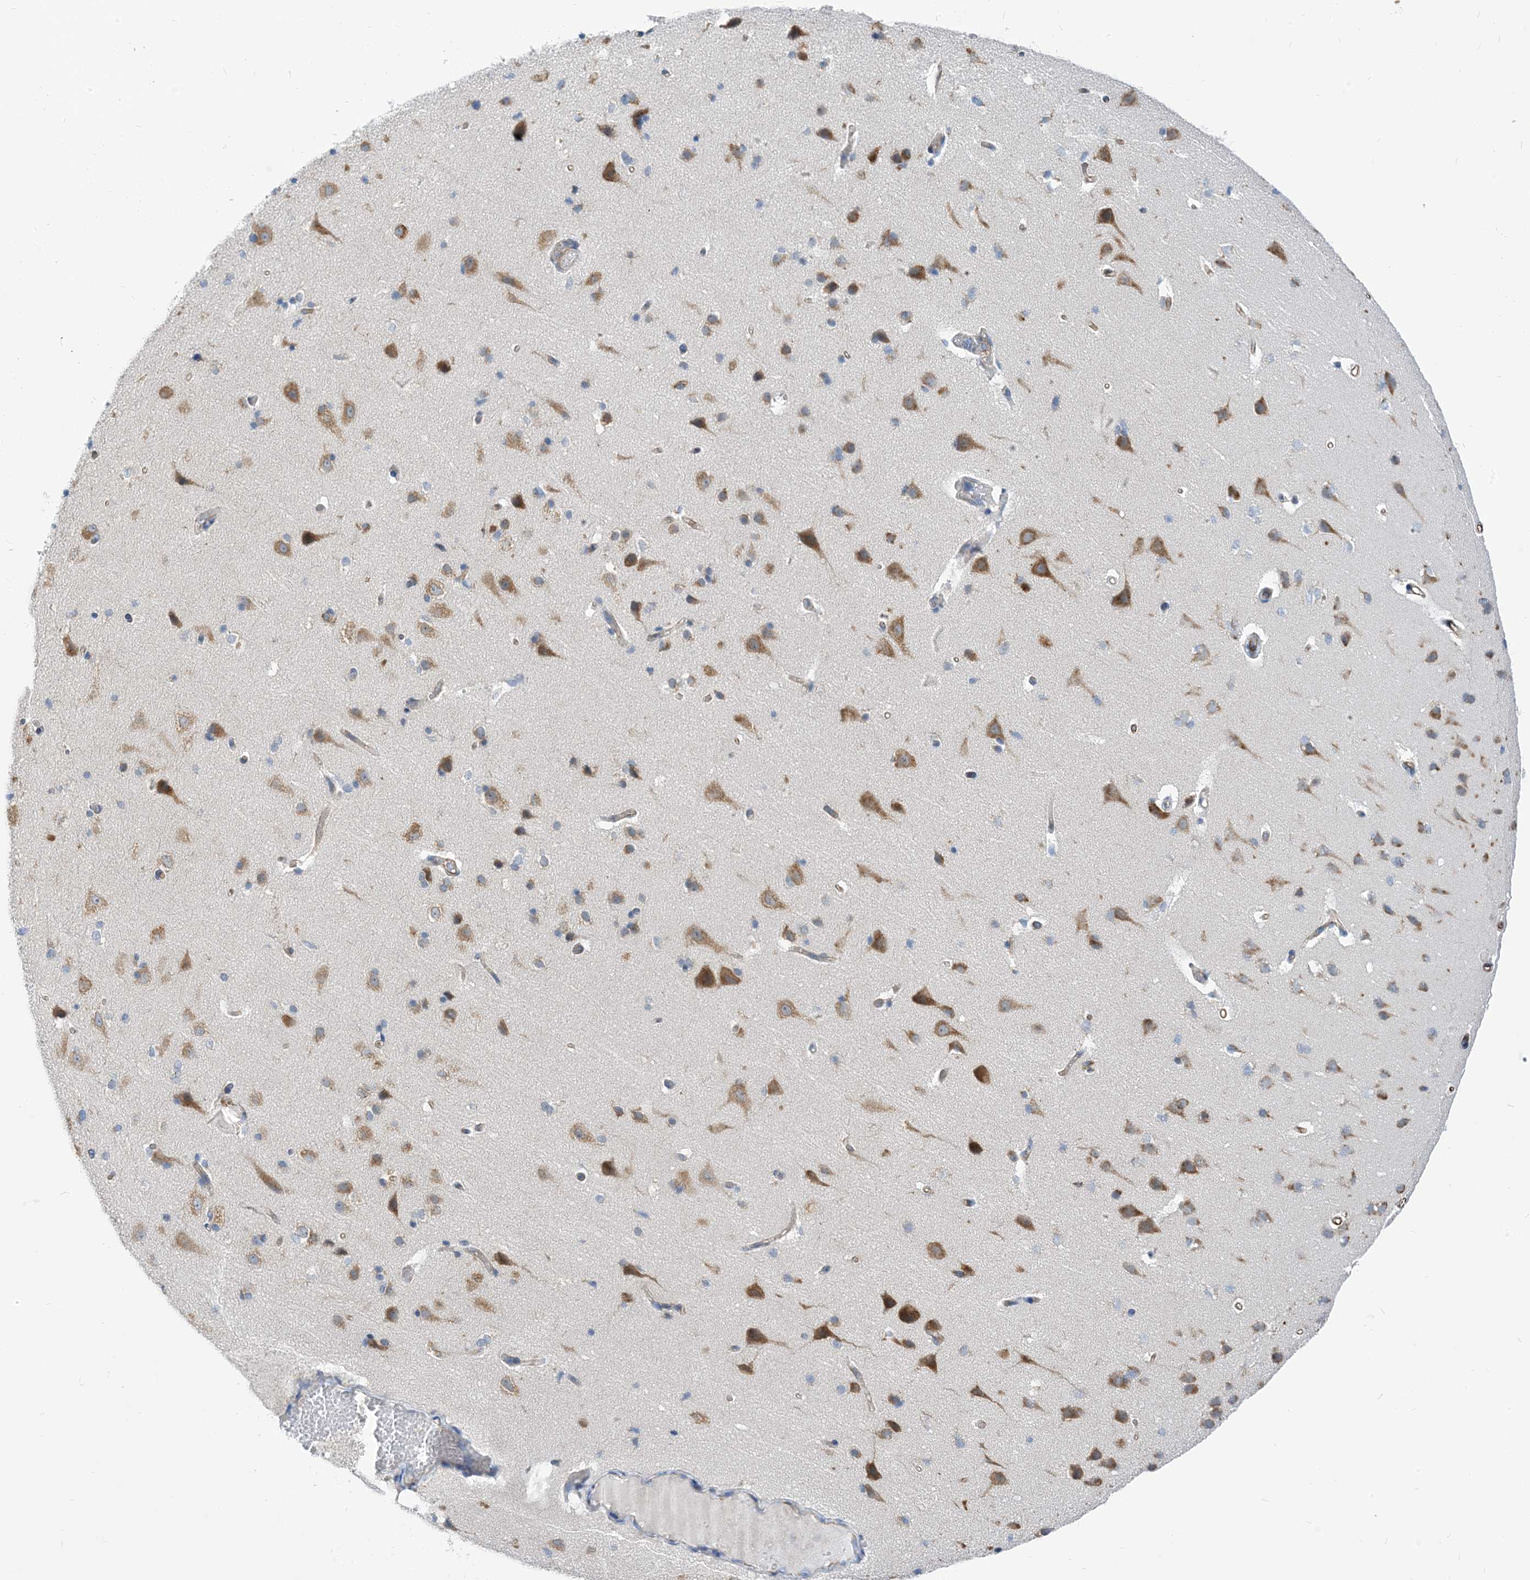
{"staining": {"intensity": "negative", "quantity": "none", "location": "none"}, "tissue": "cerebral cortex", "cell_type": "Endothelial cells", "image_type": "normal", "snomed": [{"axis": "morphology", "description": "Normal tissue, NOS"}, {"axis": "topography", "description": "Cerebral cortex"}], "caption": "The micrograph reveals no significant expression in endothelial cells of cerebral cortex. (Immunohistochemistry (ihc), brightfield microscopy, high magnification).", "gene": "PLEKHA3", "patient": {"sex": "male", "age": 34}}